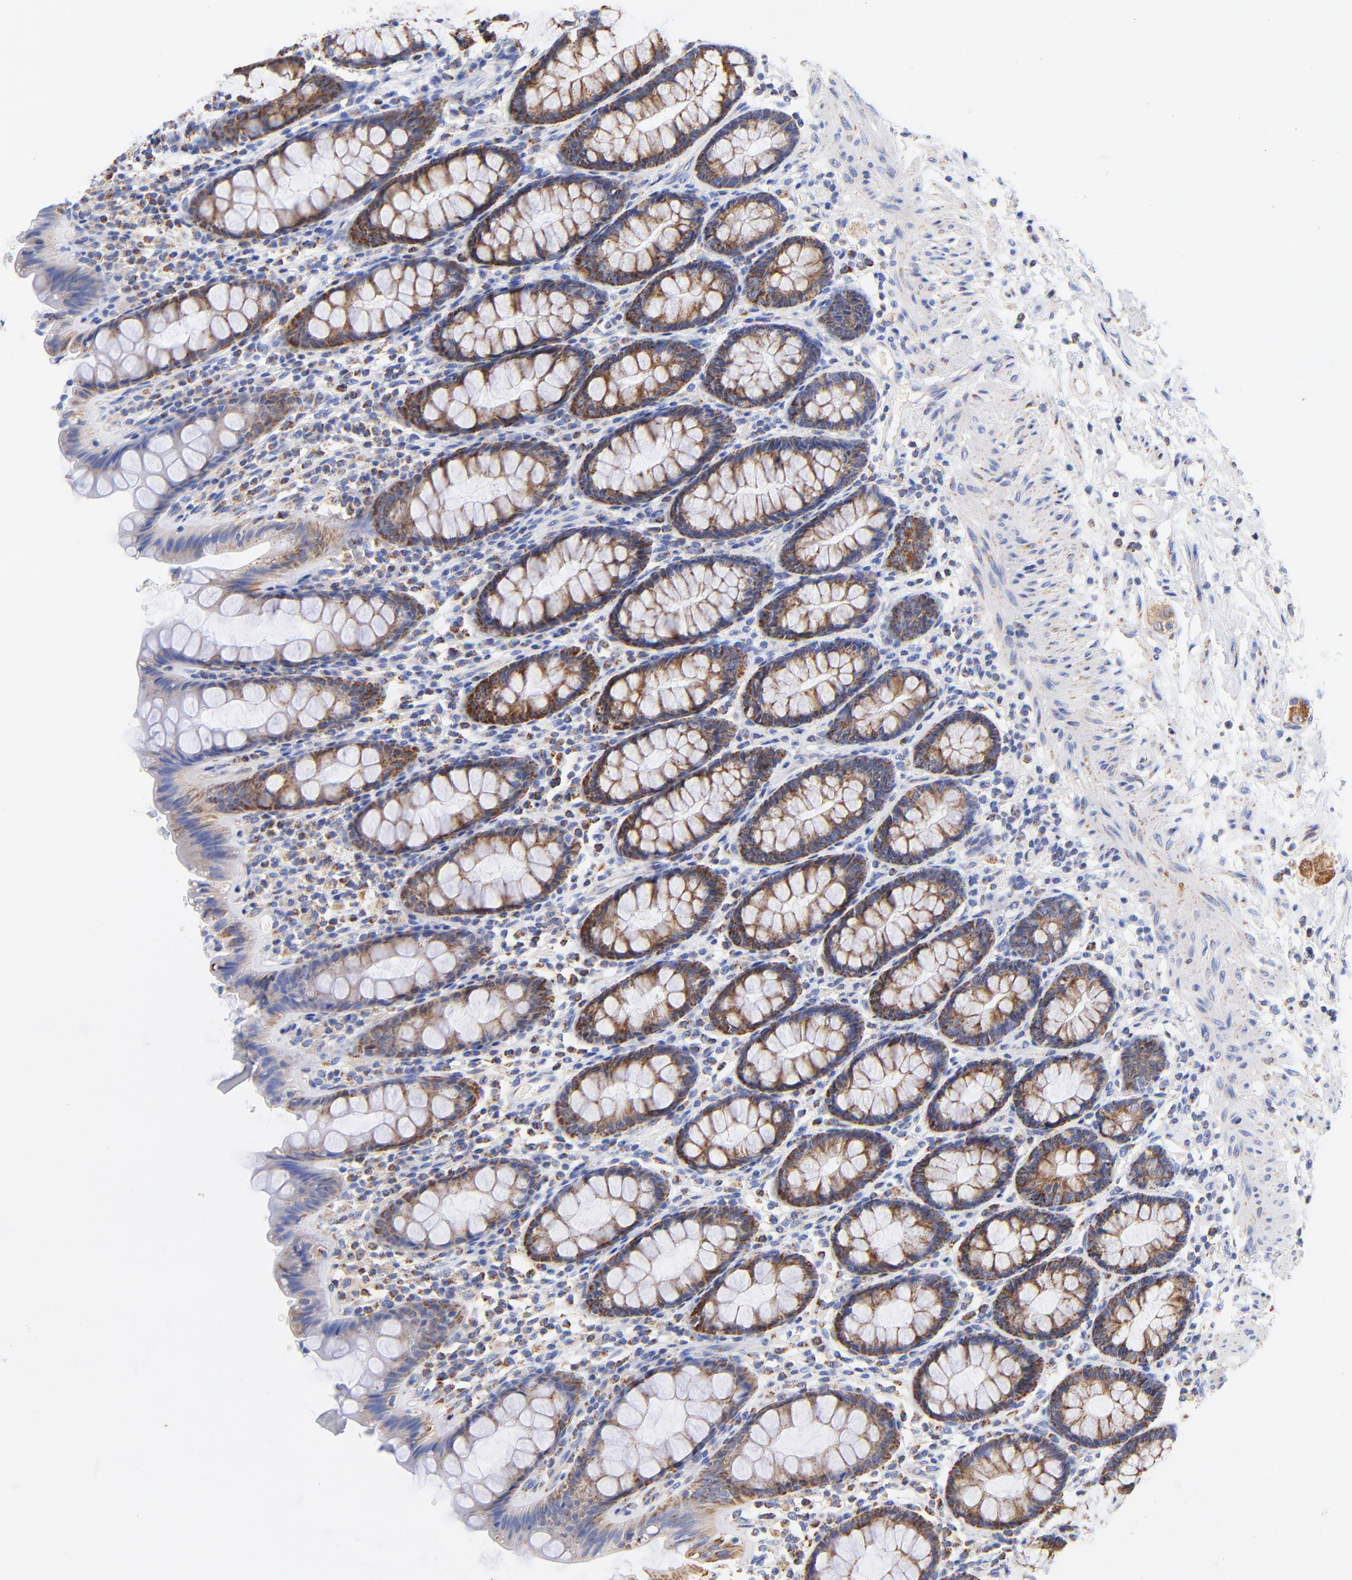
{"staining": {"intensity": "strong", "quantity": ">75%", "location": "cytoplasmic/membranous"}, "tissue": "rectum", "cell_type": "Glandular cells", "image_type": "normal", "snomed": [{"axis": "morphology", "description": "Normal tissue, NOS"}, {"axis": "topography", "description": "Rectum"}], "caption": "This histopathology image shows IHC staining of benign rectum, with high strong cytoplasmic/membranous staining in approximately >75% of glandular cells.", "gene": "ATP5F1D", "patient": {"sex": "male", "age": 92}}